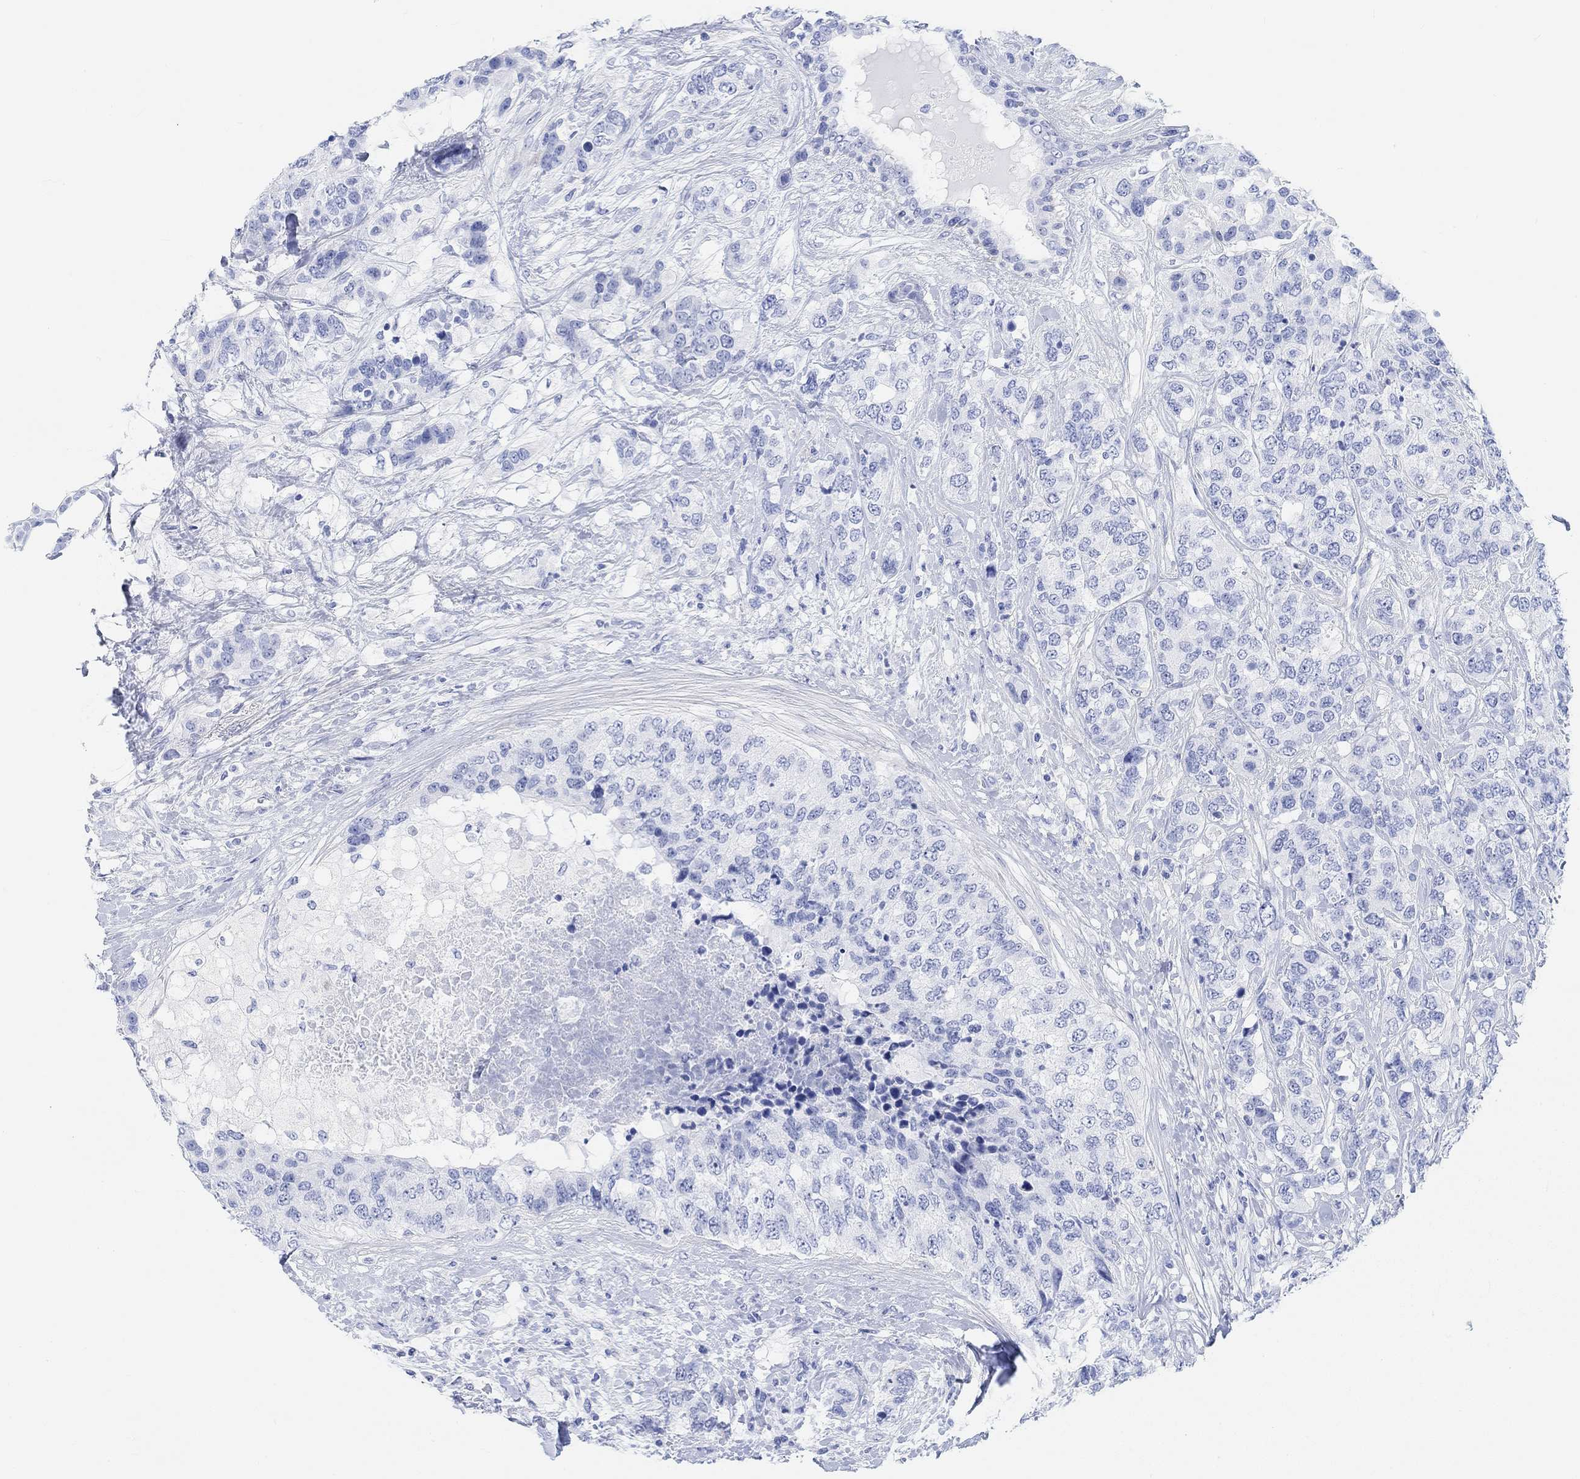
{"staining": {"intensity": "negative", "quantity": "none", "location": "none"}, "tissue": "breast cancer", "cell_type": "Tumor cells", "image_type": "cancer", "snomed": [{"axis": "morphology", "description": "Lobular carcinoma"}, {"axis": "topography", "description": "Breast"}], "caption": "The photomicrograph exhibits no significant expression in tumor cells of lobular carcinoma (breast).", "gene": "ANKRD33", "patient": {"sex": "female", "age": 59}}